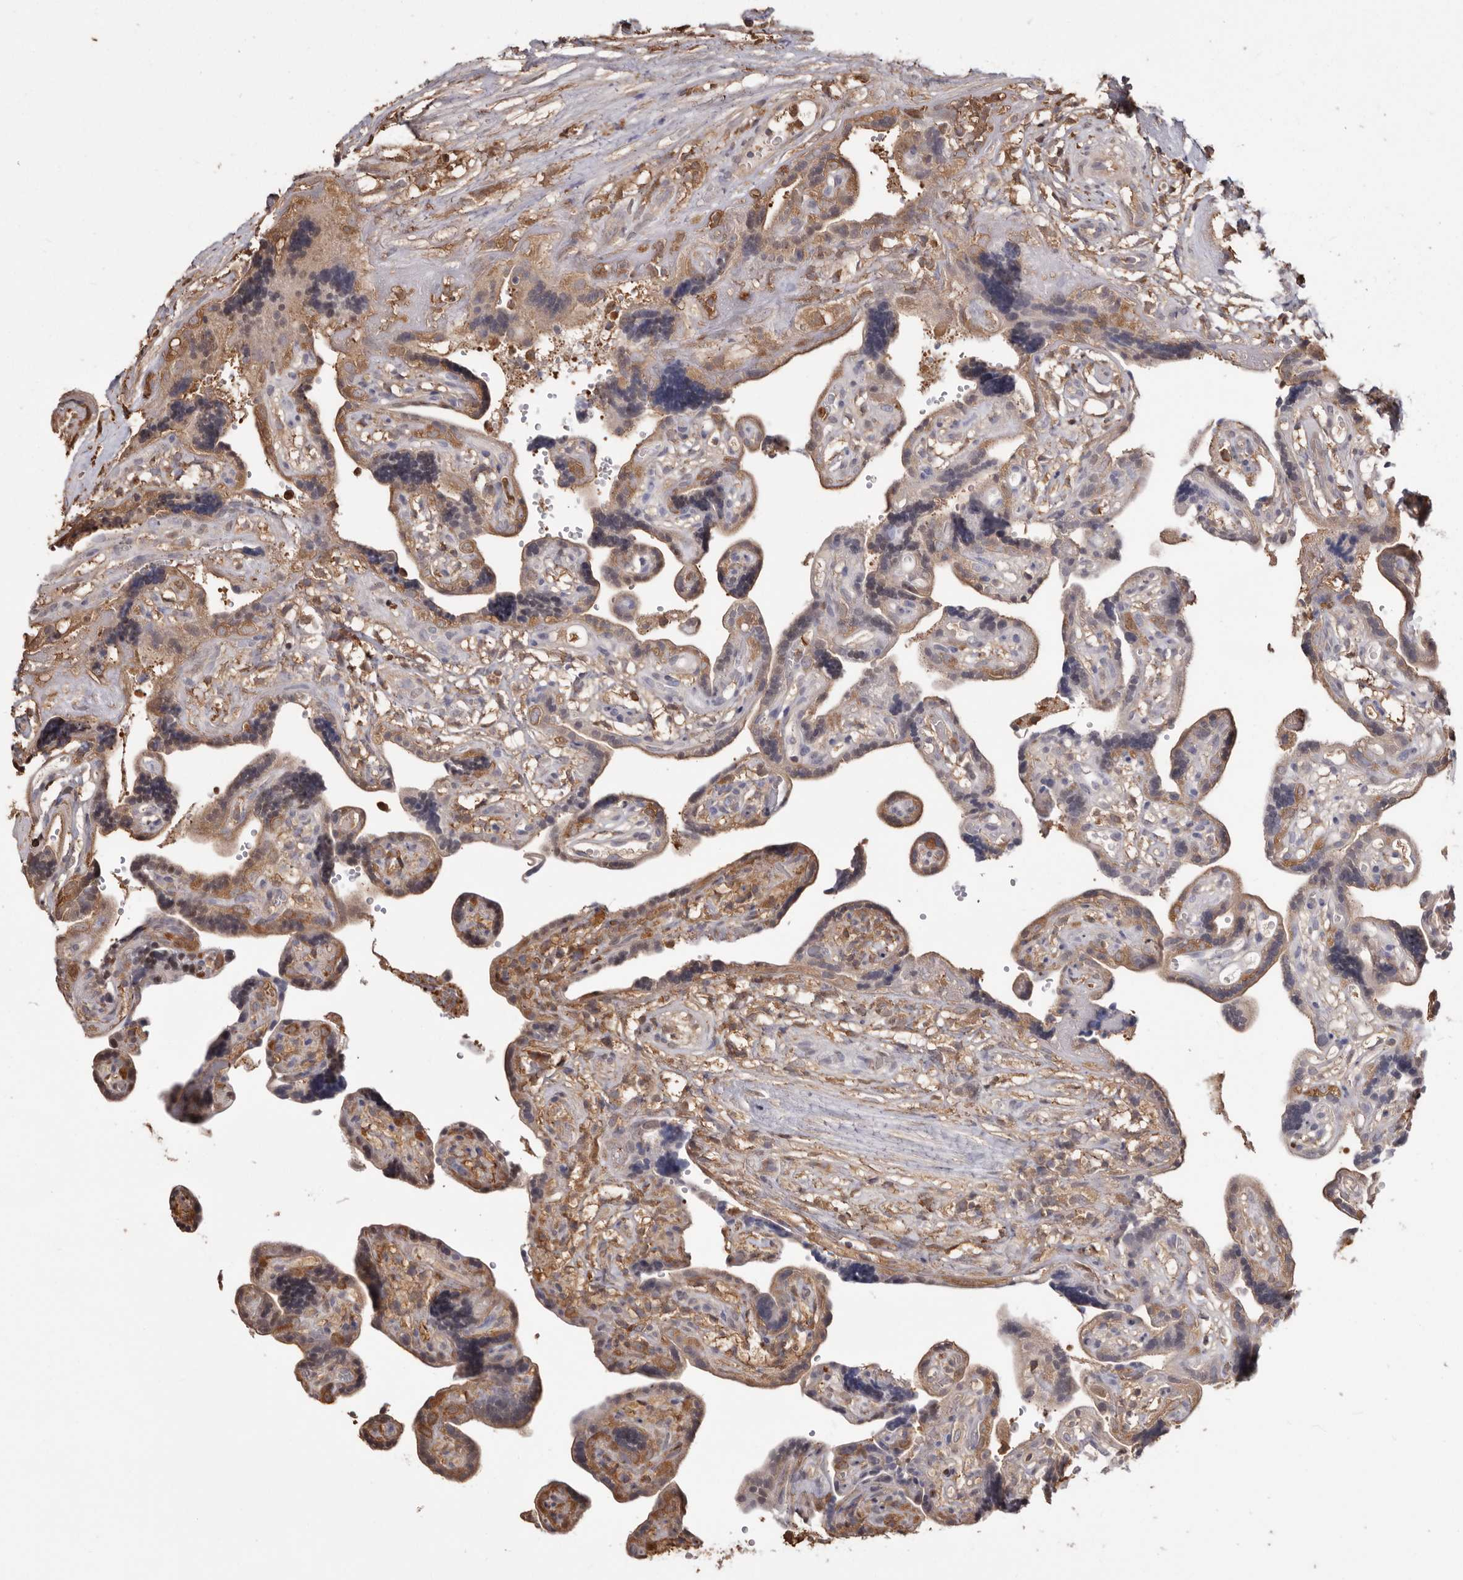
{"staining": {"intensity": "moderate", "quantity": ">75%", "location": "cytoplasmic/membranous"}, "tissue": "placenta", "cell_type": "Decidual cells", "image_type": "normal", "snomed": [{"axis": "morphology", "description": "Normal tissue, NOS"}, {"axis": "topography", "description": "Placenta"}], "caption": "Decidual cells exhibit moderate cytoplasmic/membranous expression in approximately >75% of cells in normal placenta.", "gene": "PKM", "patient": {"sex": "female", "age": 30}}